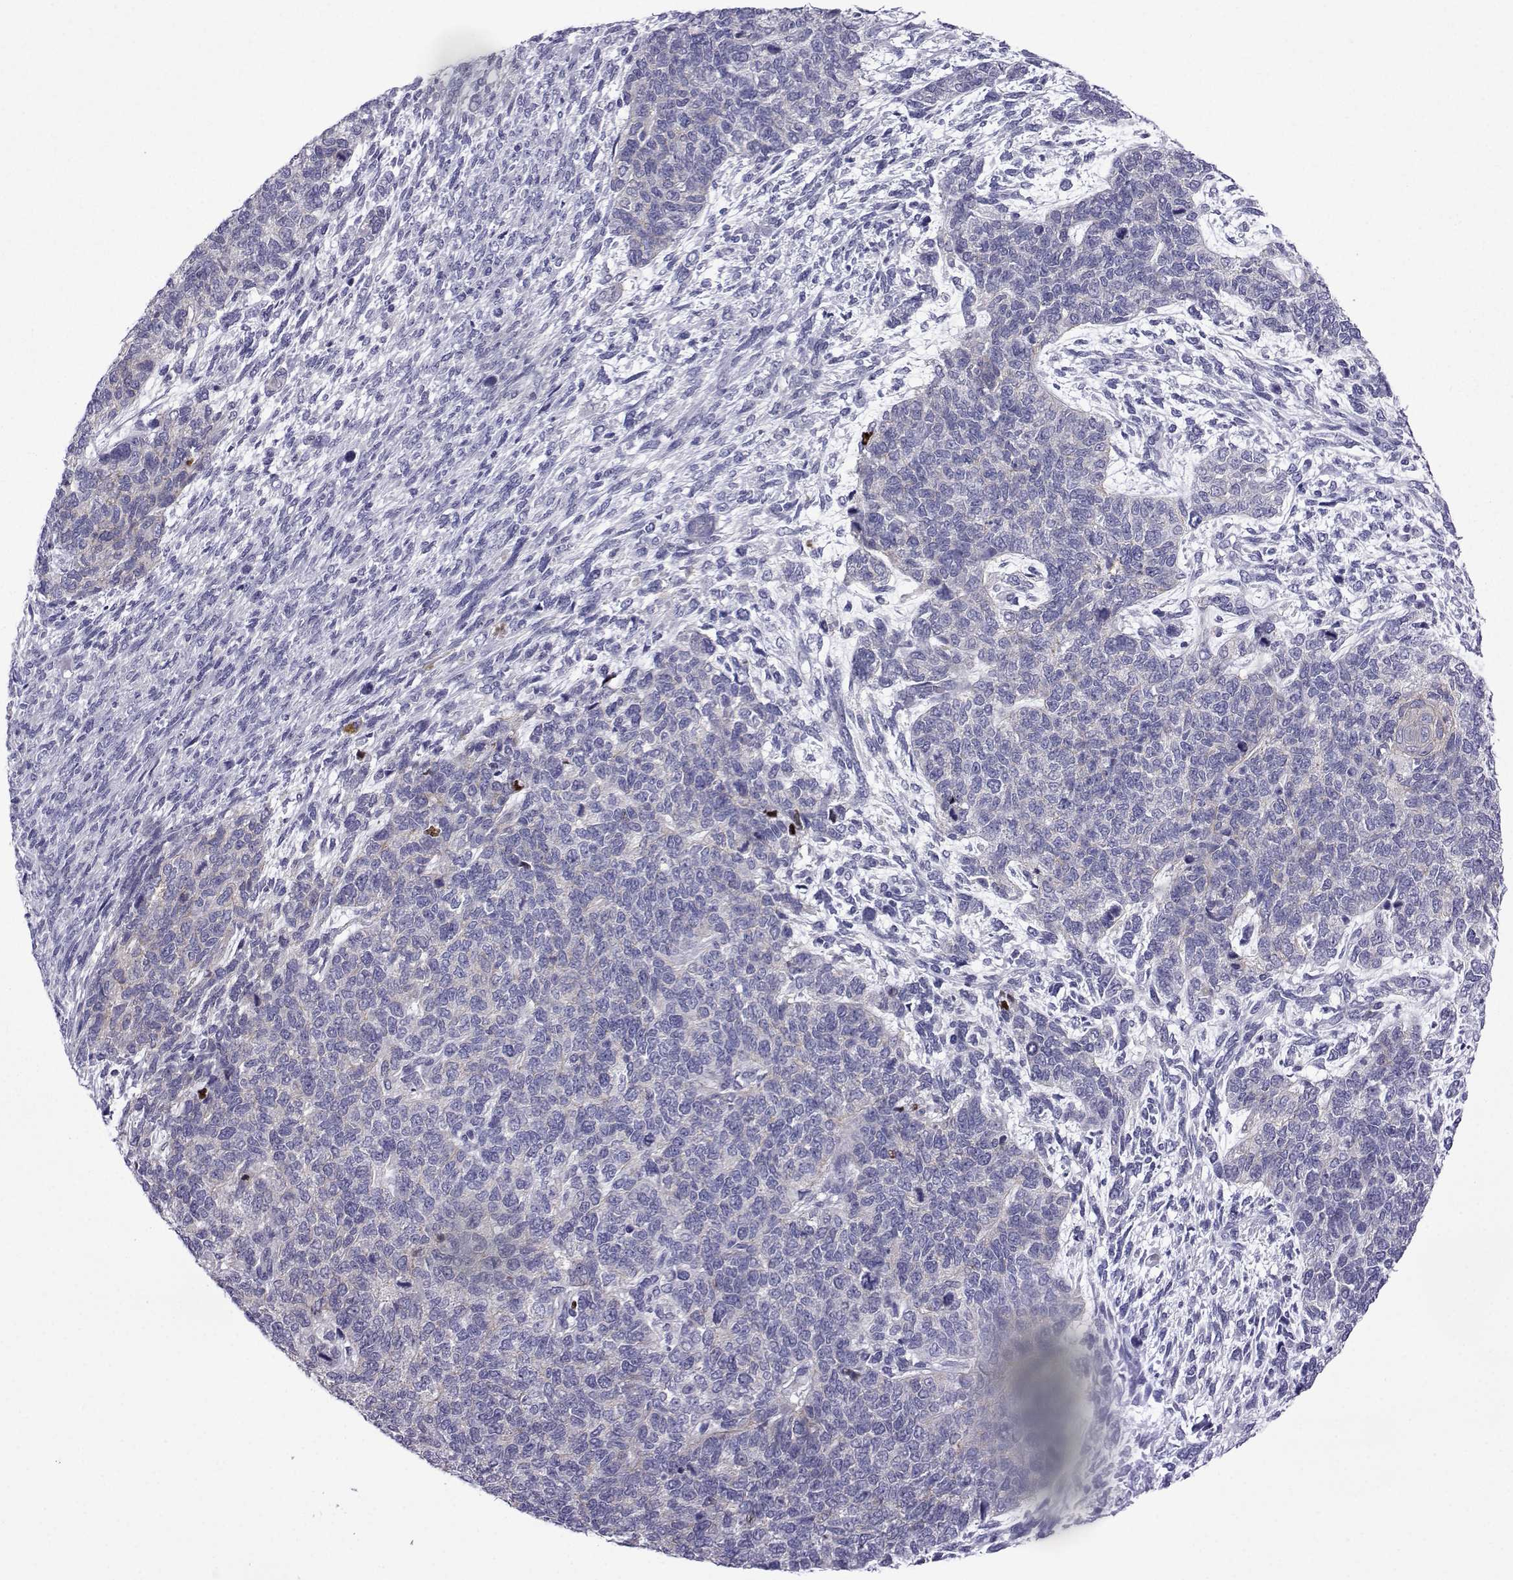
{"staining": {"intensity": "negative", "quantity": "none", "location": "none"}, "tissue": "cervical cancer", "cell_type": "Tumor cells", "image_type": "cancer", "snomed": [{"axis": "morphology", "description": "Squamous cell carcinoma, NOS"}, {"axis": "topography", "description": "Cervix"}], "caption": "The image reveals no staining of tumor cells in cervical cancer (squamous cell carcinoma).", "gene": "COL22A1", "patient": {"sex": "female", "age": 63}}